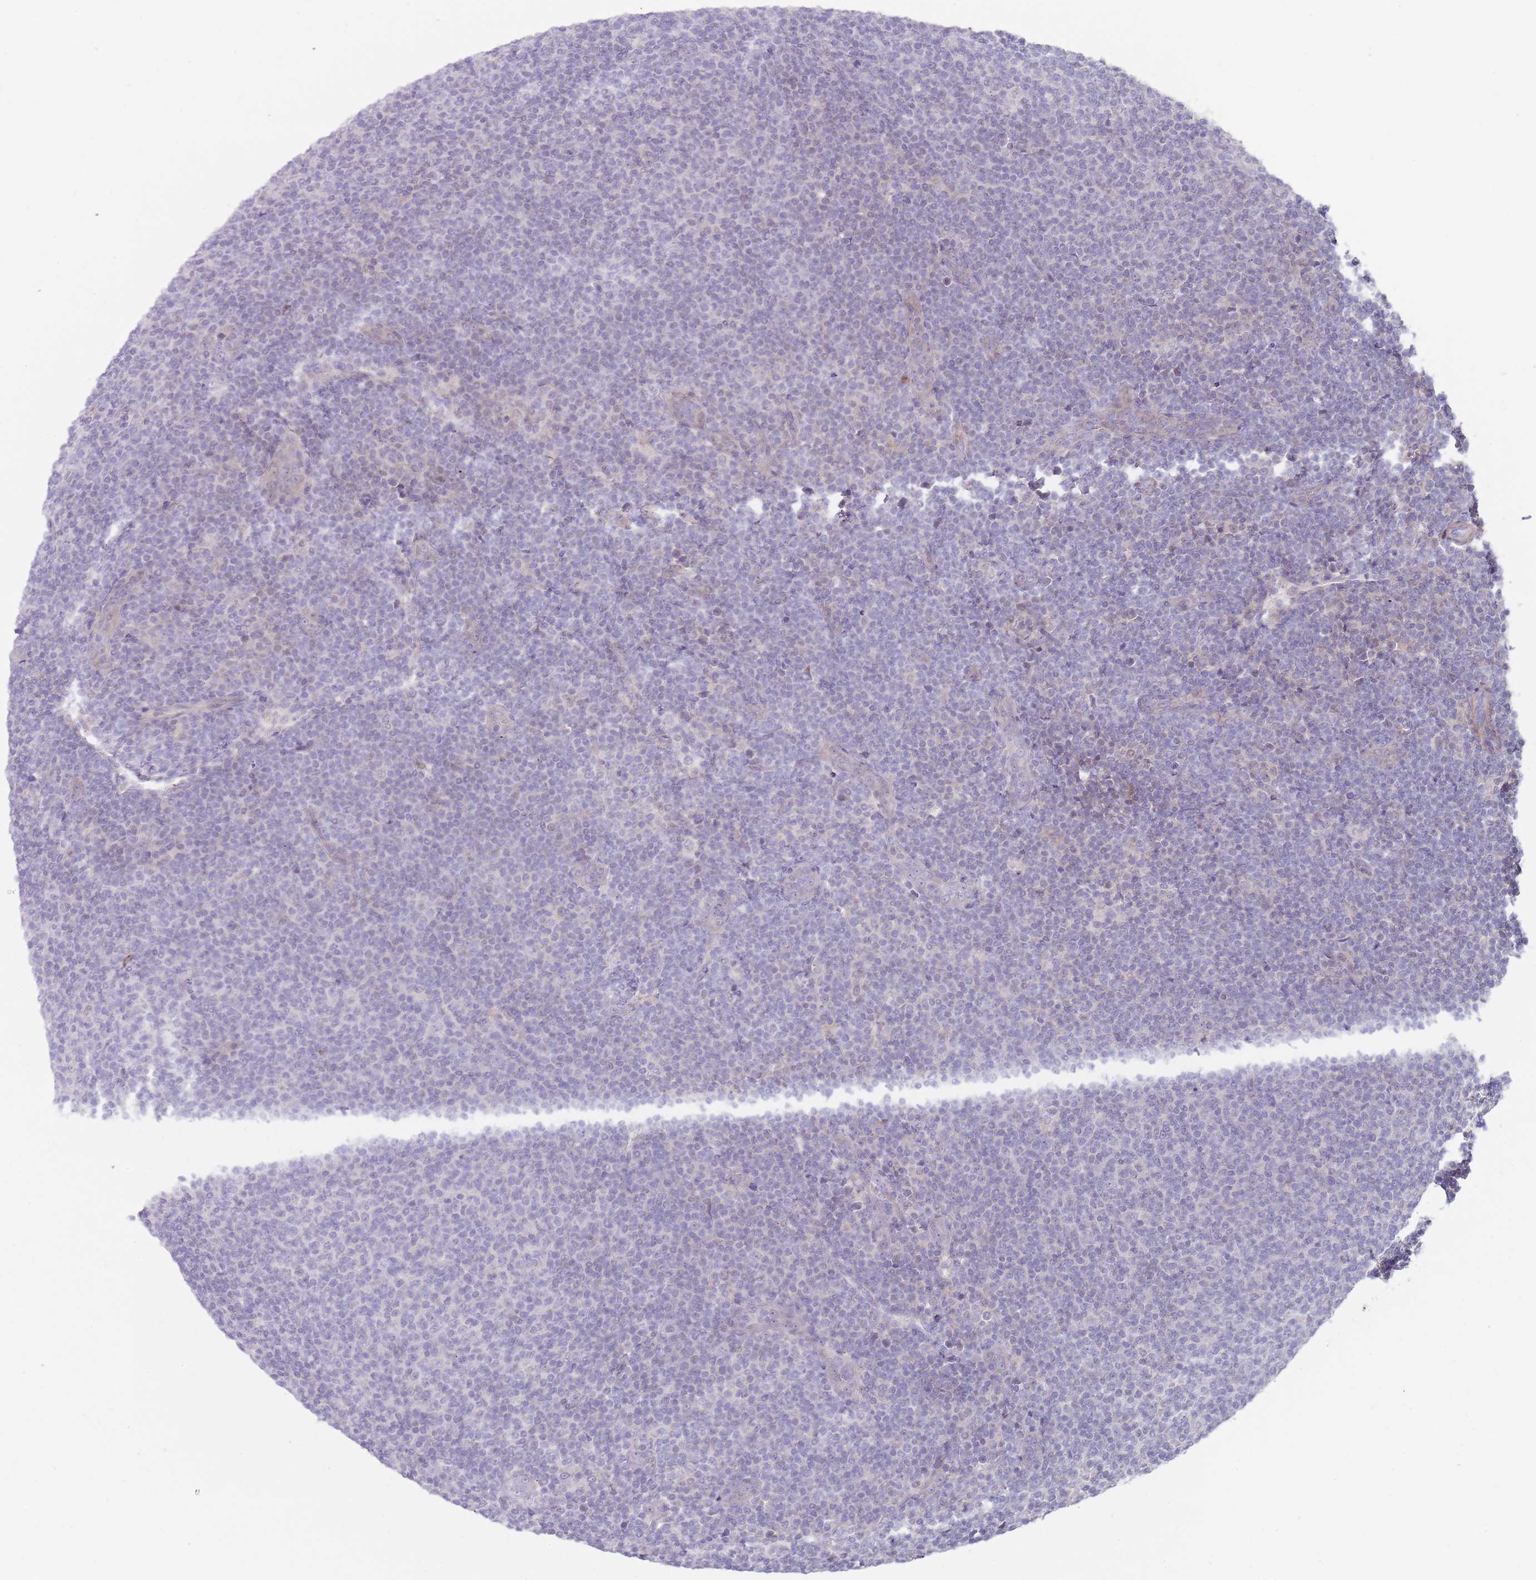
{"staining": {"intensity": "negative", "quantity": "none", "location": "none"}, "tissue": "lymphoma", "cell_type": "Tumor cells", "image_type": "cancer", "snomed": [{"axis": "morphology", "description": "Malignant lymphoma, non-Hodgkin's type, Low grade"}, {"axis": "topography", "description": "Lymph node"}], "caption": "Histopathology image shows no significant protein positivity in tumor cells of low-grade malignant lymphoma, non-Hodgkin's type.", "gene": "PRAC1", "patient": {"sex": "male", "age": 66}}